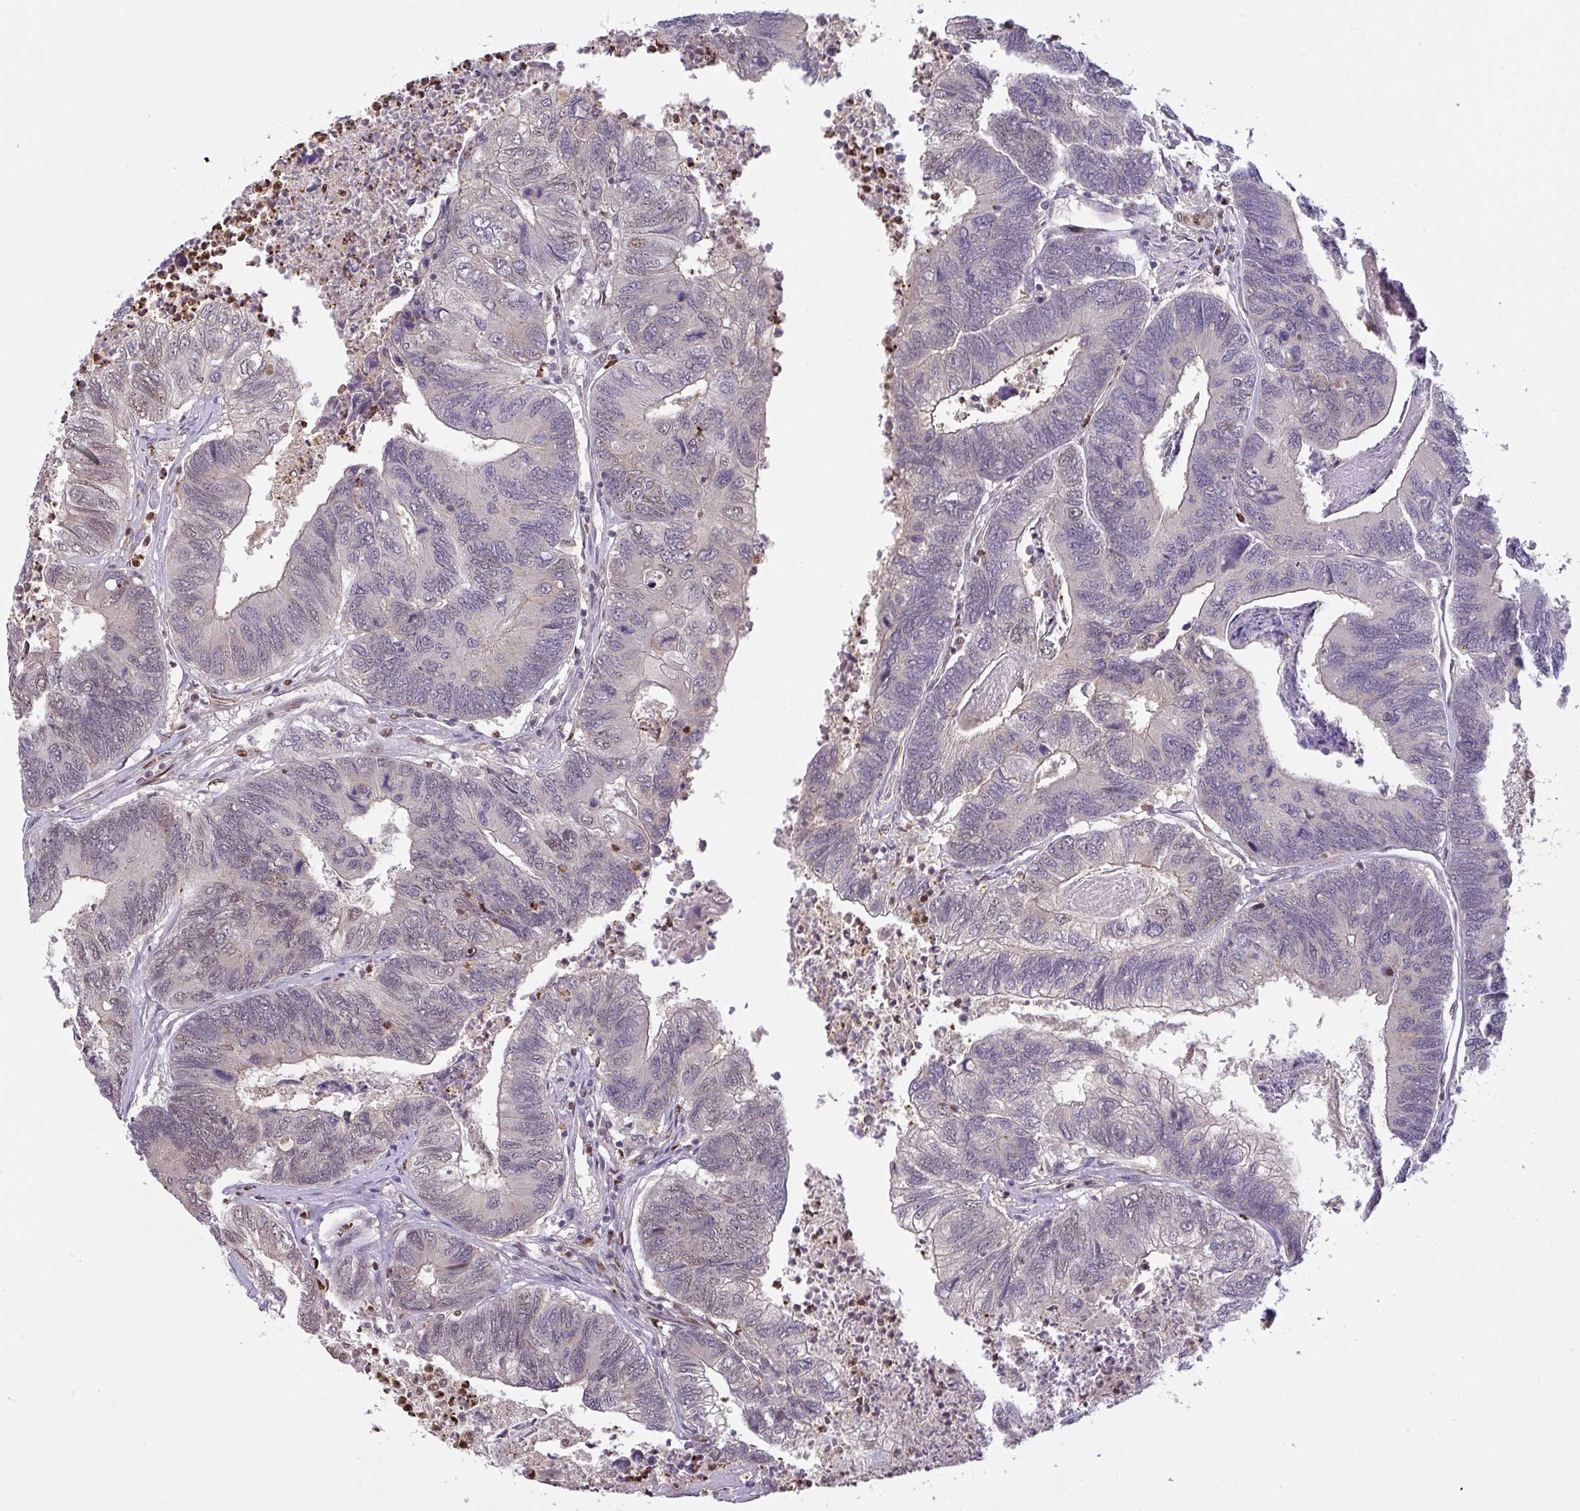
{"staining": {"intensity": "weak", "quantity": "<25%", "location": "cytoplasmic/membranous"}, "tissue": "colorectal cancer", "cell_type": "Tumor cells", "image_type": "cancer", "snomed": [{"axis": "morphology", "description": "Adenocarcinoma, NOS"}, {"axis": "topography", "description": "Colon"}], "caption": "IHC image of neoplastic tissue: colorectal adenocarcinoma stained with DAB exhibits no significant protein positivity in tumor cells.", "gene": "BBX", "patient": {"sex": "female", "age": 67}}